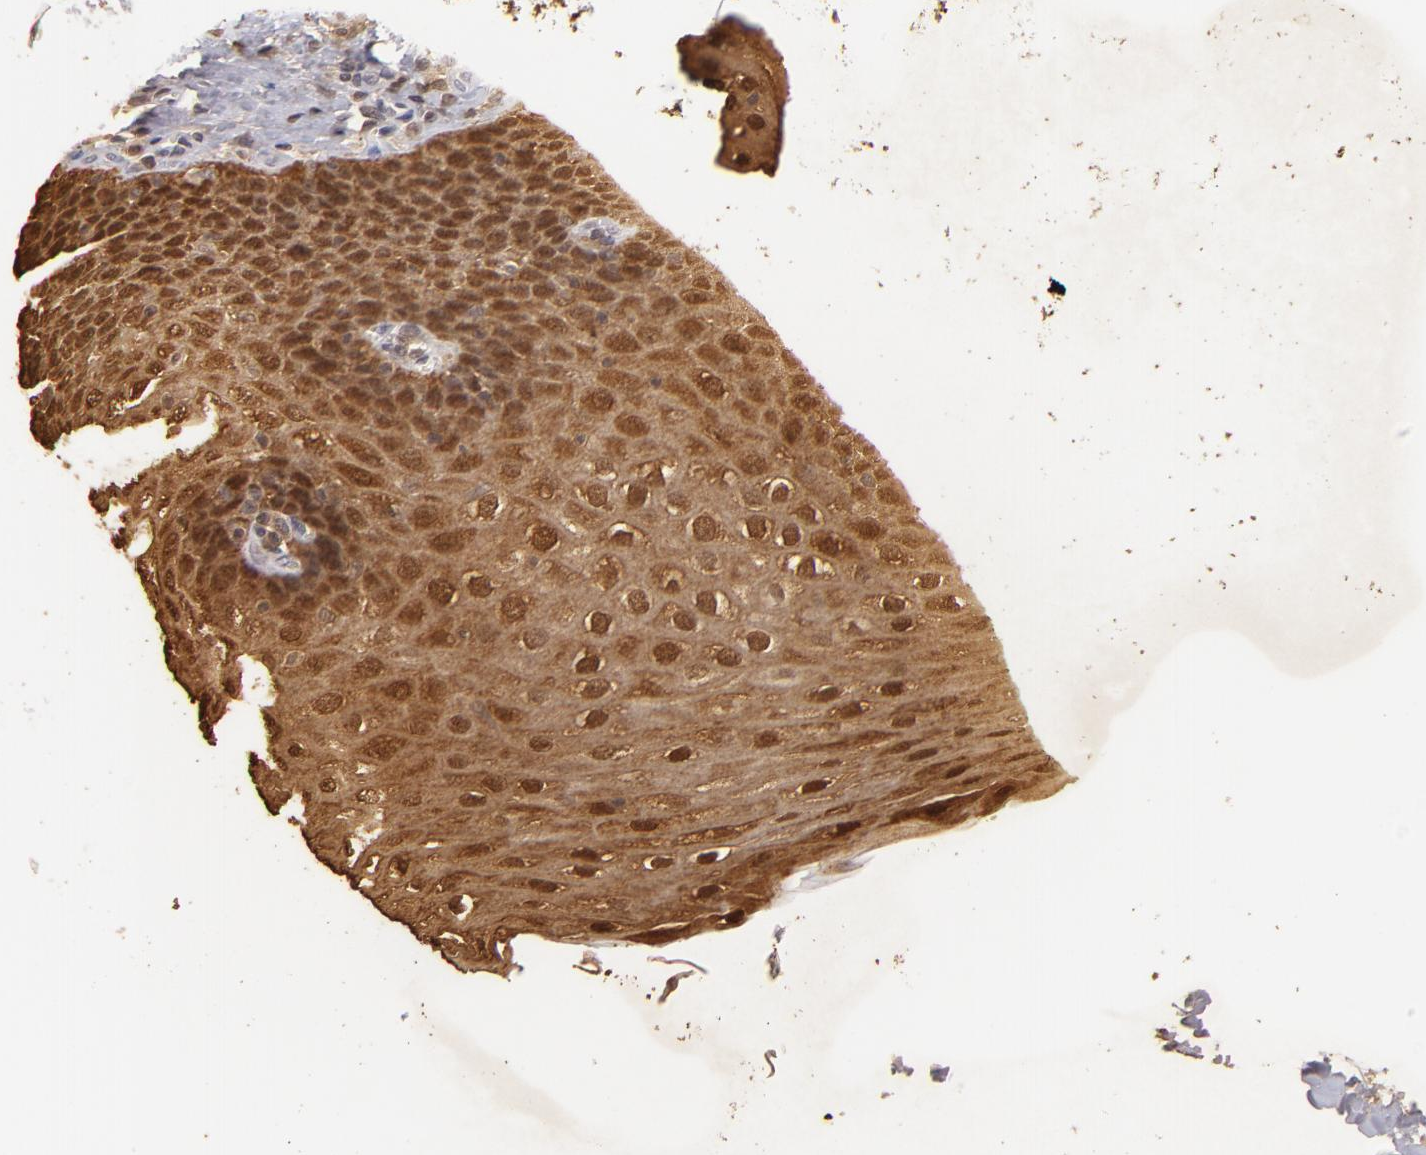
{"staining": {"intensity": "strong", "quantity": ">75%", "location": "cytoplasmic/membranous,nuclear"}, "tissue": "esophagus", "cell_type": "Squamous epithelial cells", "image_type": "normal", "snomed": [{"axis": "morphology", "description": "Normal tissue, NOS"}, {"axis": "topography", "description": "Esophagus"}], "caption": "A brown stain labels strong cytoplasmic/membranous,nuclear expression of a protein in squamous epithelial cells of unremarkable human esophagus.", "gene": "S100A2", "patient": {"sex": "female", "age": 61}}